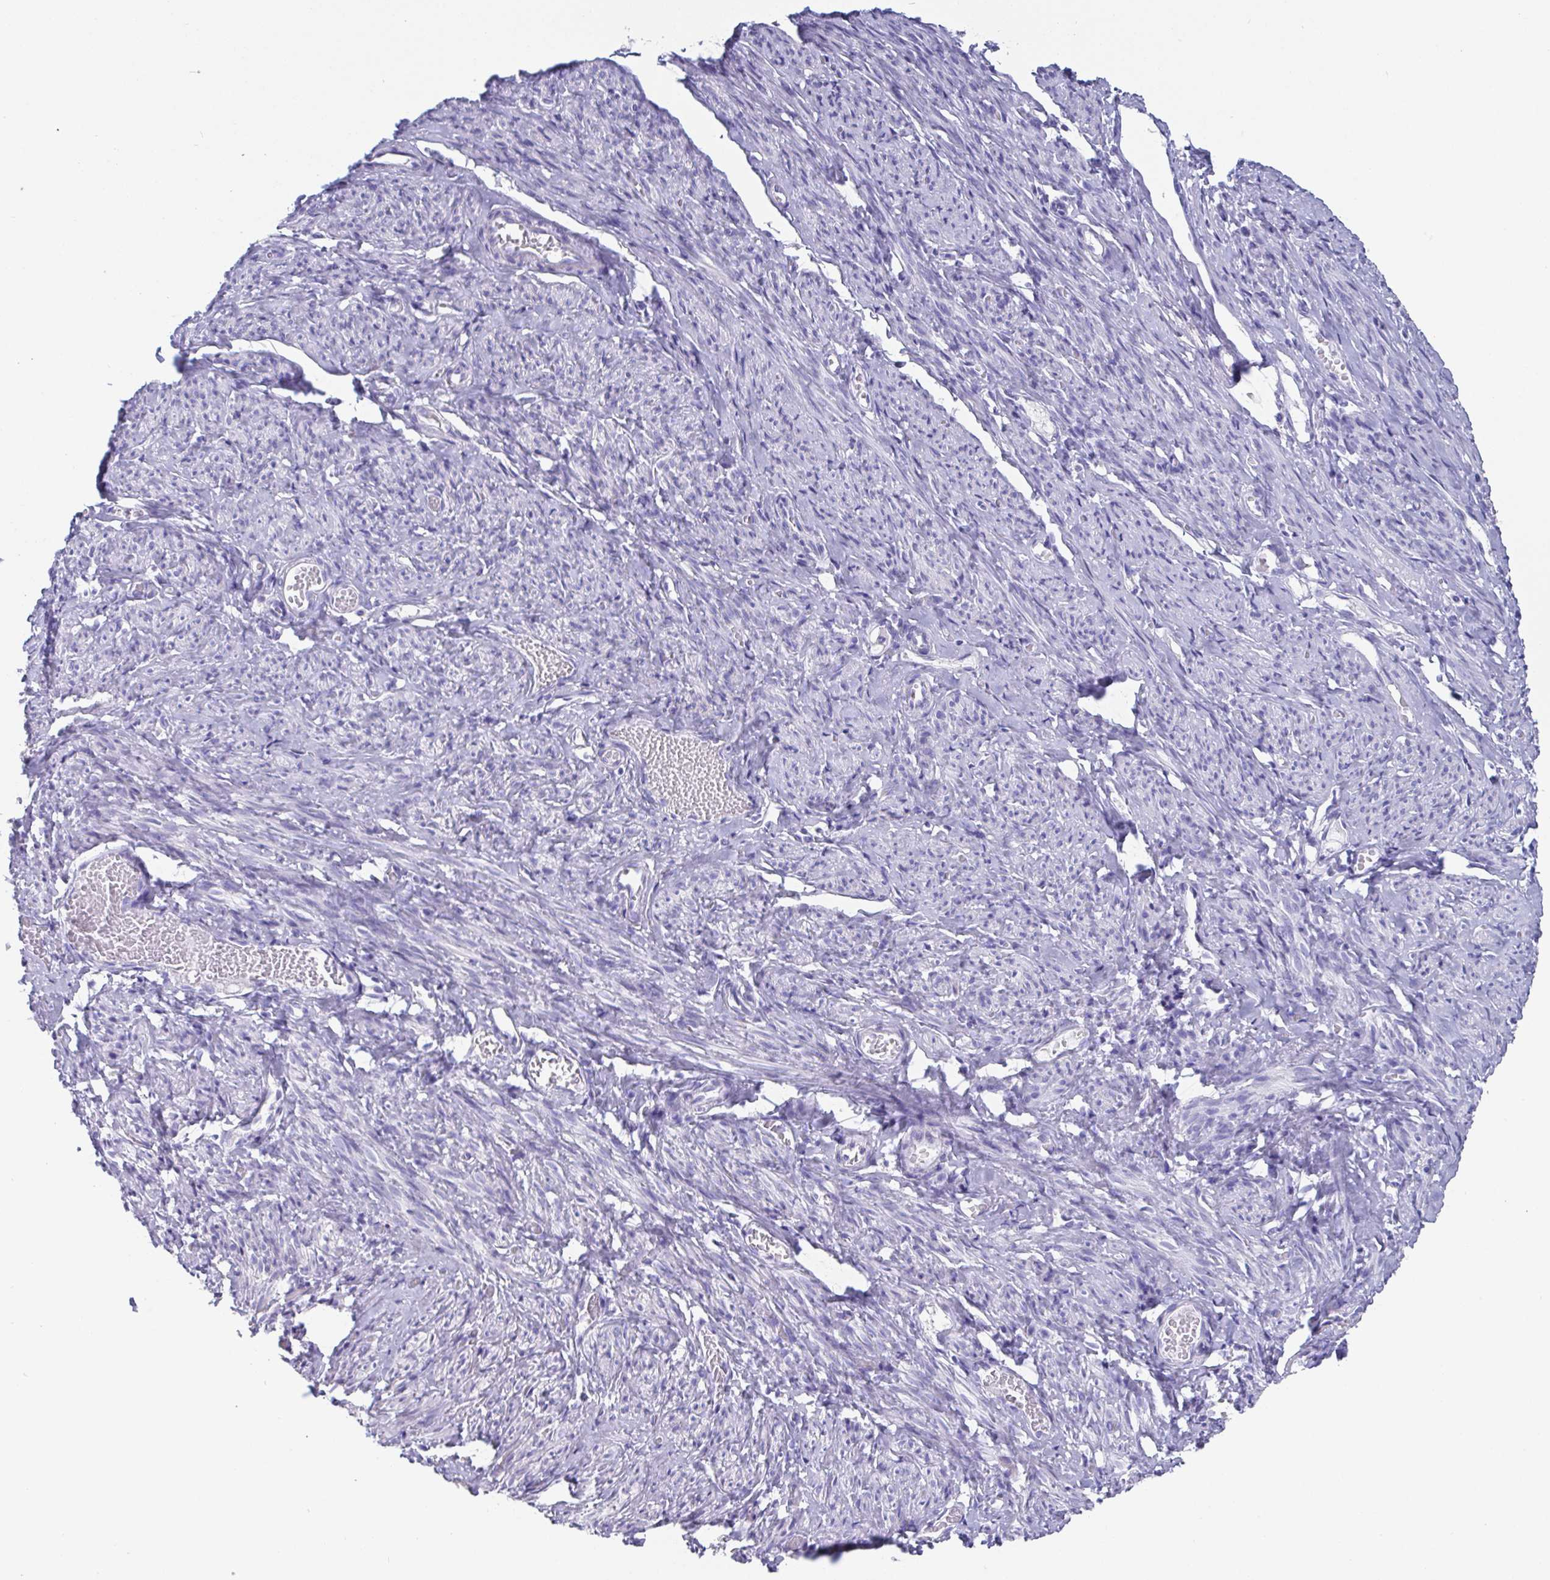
{"staining": {"intensity": "negative", "quantity": "none", "location": "none"}, "tissue": "smooth muscle", "cell_type": "Smooth muscle cells", "image_type": "normal", "snomed": [{"axis": "morphology", "description": "Normal tissue, NOS"}, {"axis": "topography", "description": "Smooth muscle"}], "caption": "The image exhibits no staining of smooth muscle cells in unremarkable smooth muscle.", "gene": "SCGN", "patient": {"sex": "female", "age": 65}}